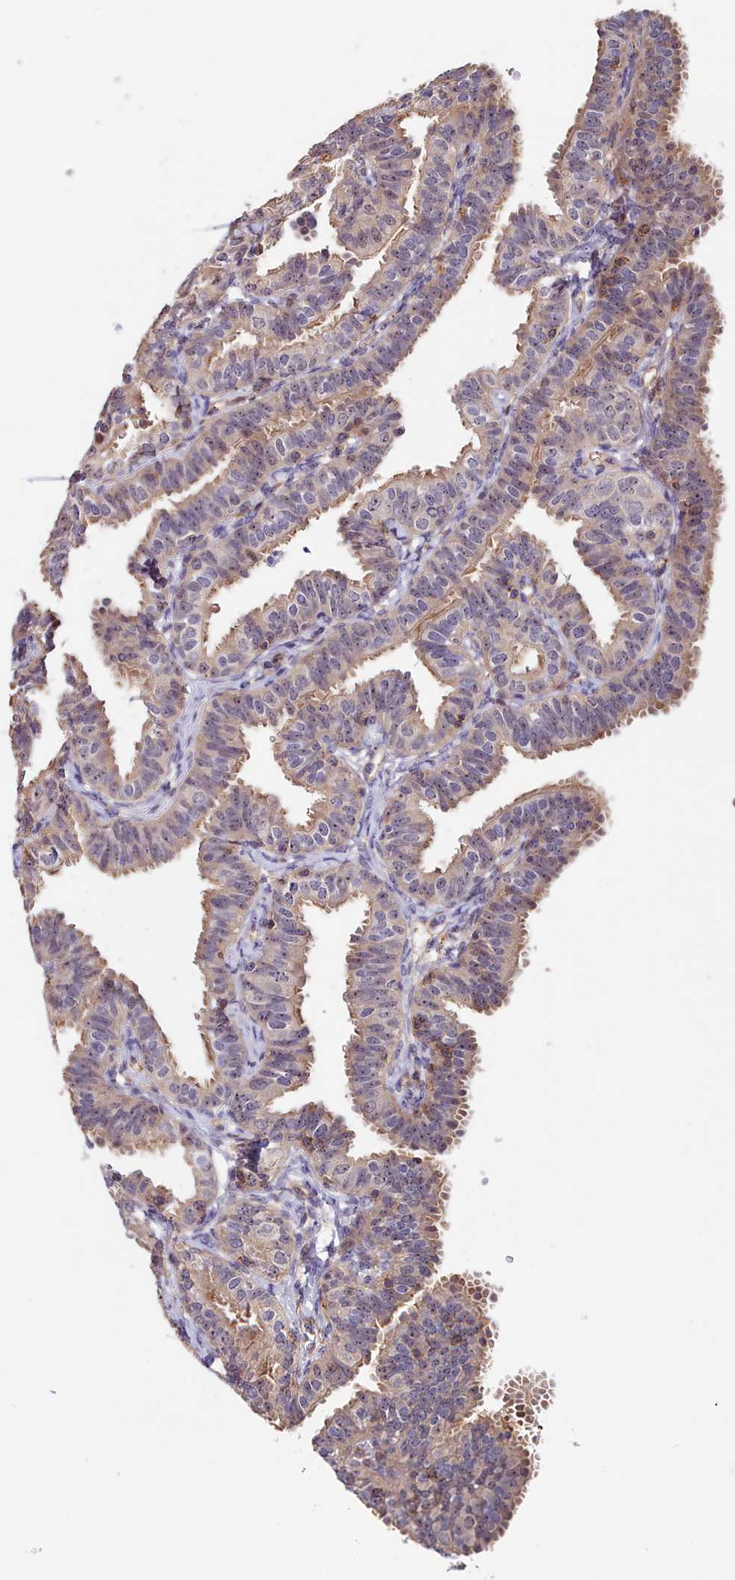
{"staining": {"intensity": "moderate", "quantity": "25%-75%", "location": "cytoplasmic/membranous"}, "tissue": "fallopian tube", "cell_type": "Glandular cells", "image_type": "normal", "snomed": [{"axis": "morphology", "description": "Normal tissue, NOS"}, {"axis": "topography", "description": "Fallopian tube"}], "caption": "Glandular cells demonstrate moderate cytoplasmic/membranous positivity in about 25%-75% of cells in unremarkable fallopian tube.", "gene": "NEURL4", "patient": {"sex": "female", "age": 35}}